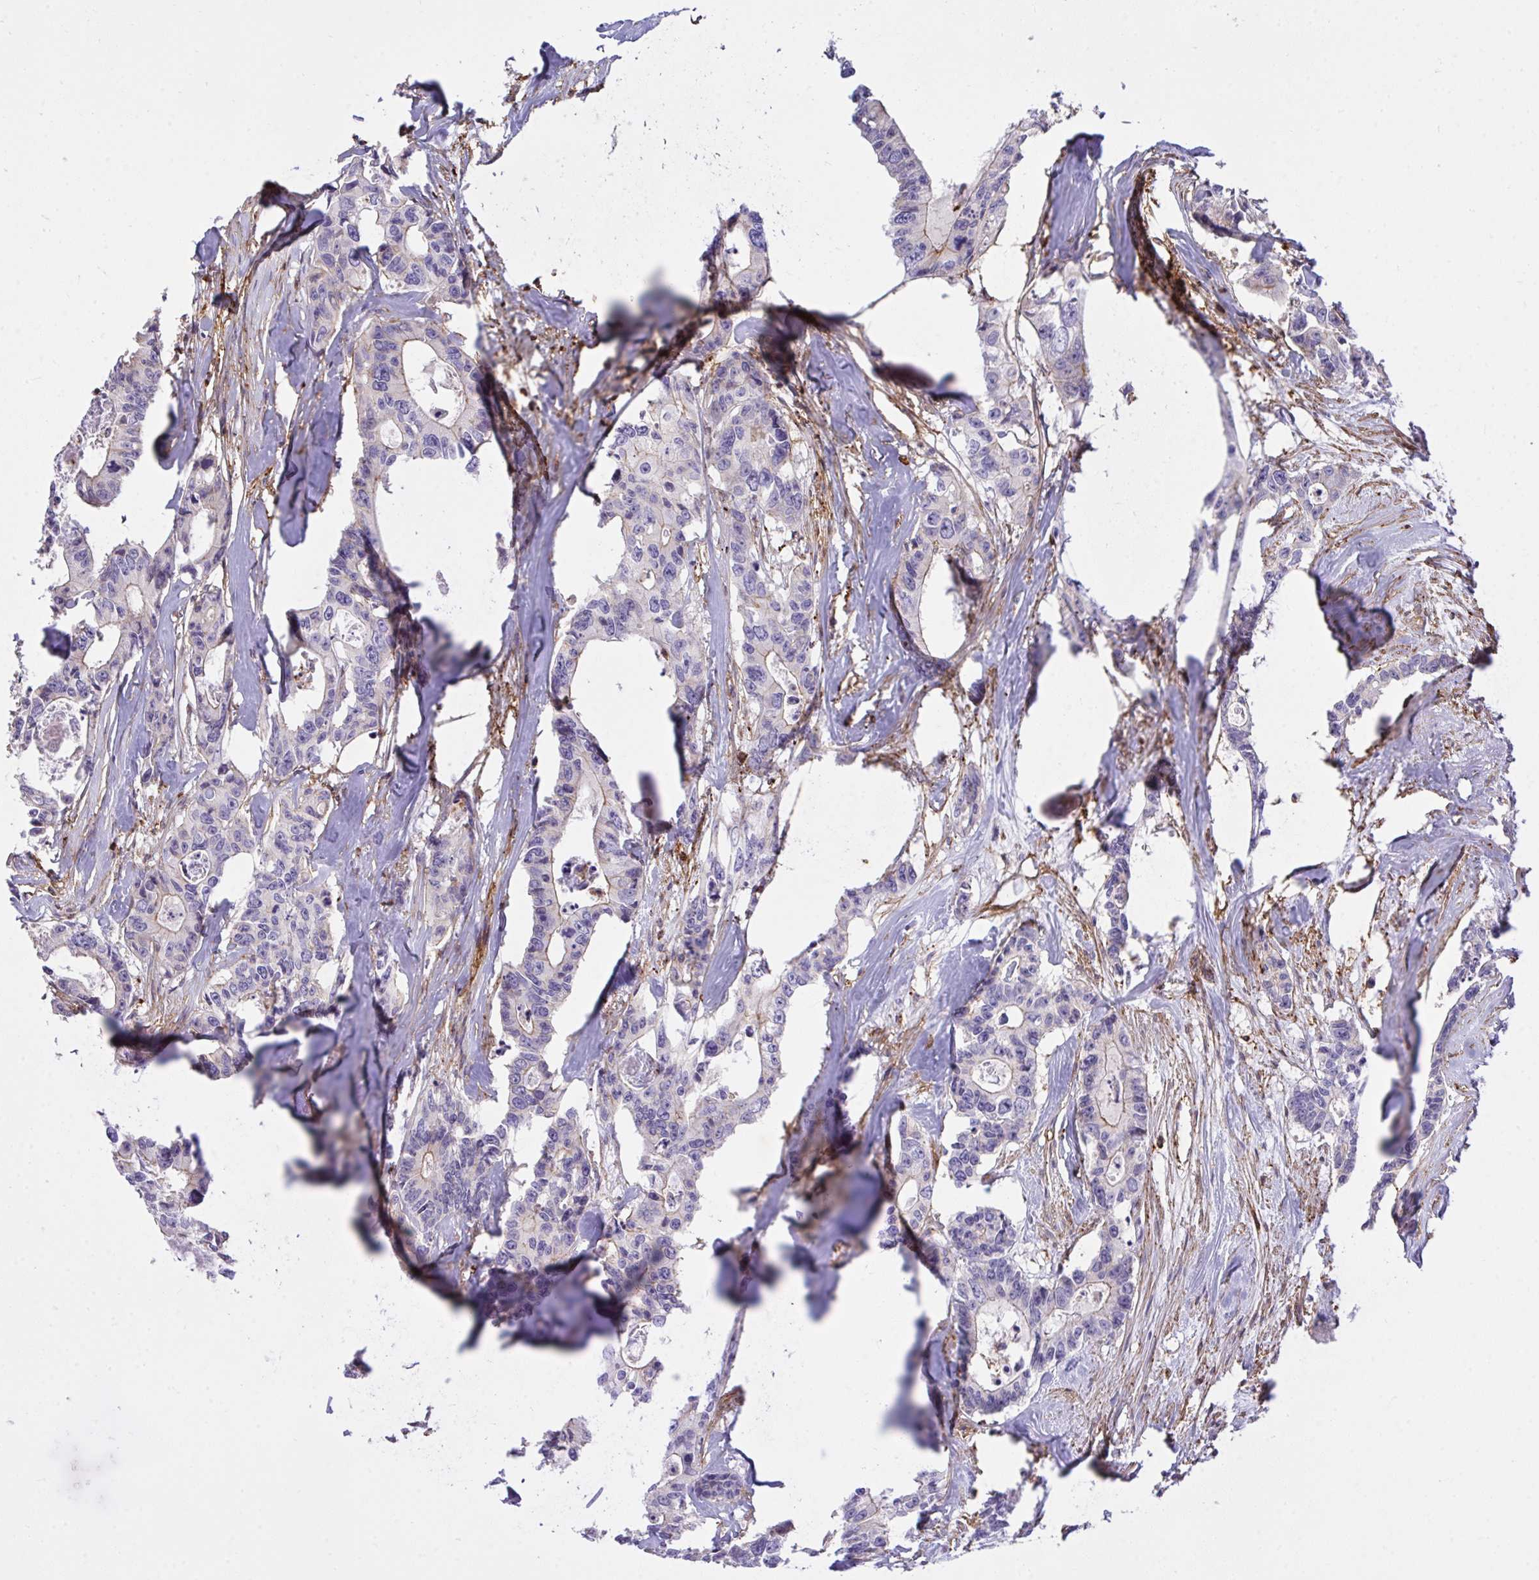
{"staining": {"intensity": "negative", "quantity": "none", "location": "none"}, "tissue": "colorectal cancer", "cell_type": "Tumor cells", "image_type": "cancer", "snomed": [{"axis": "morphology", "description": "Adenocarcinoma, NOS"}, {"axis": "topography", "description": "Rectum"}], "caption": "Colorectal cancer was stained to show a protein in brown. There is no significant positivity in tumor cells.", "gene": "ERI1", "patient": {"sex": "male", "age": 57}}